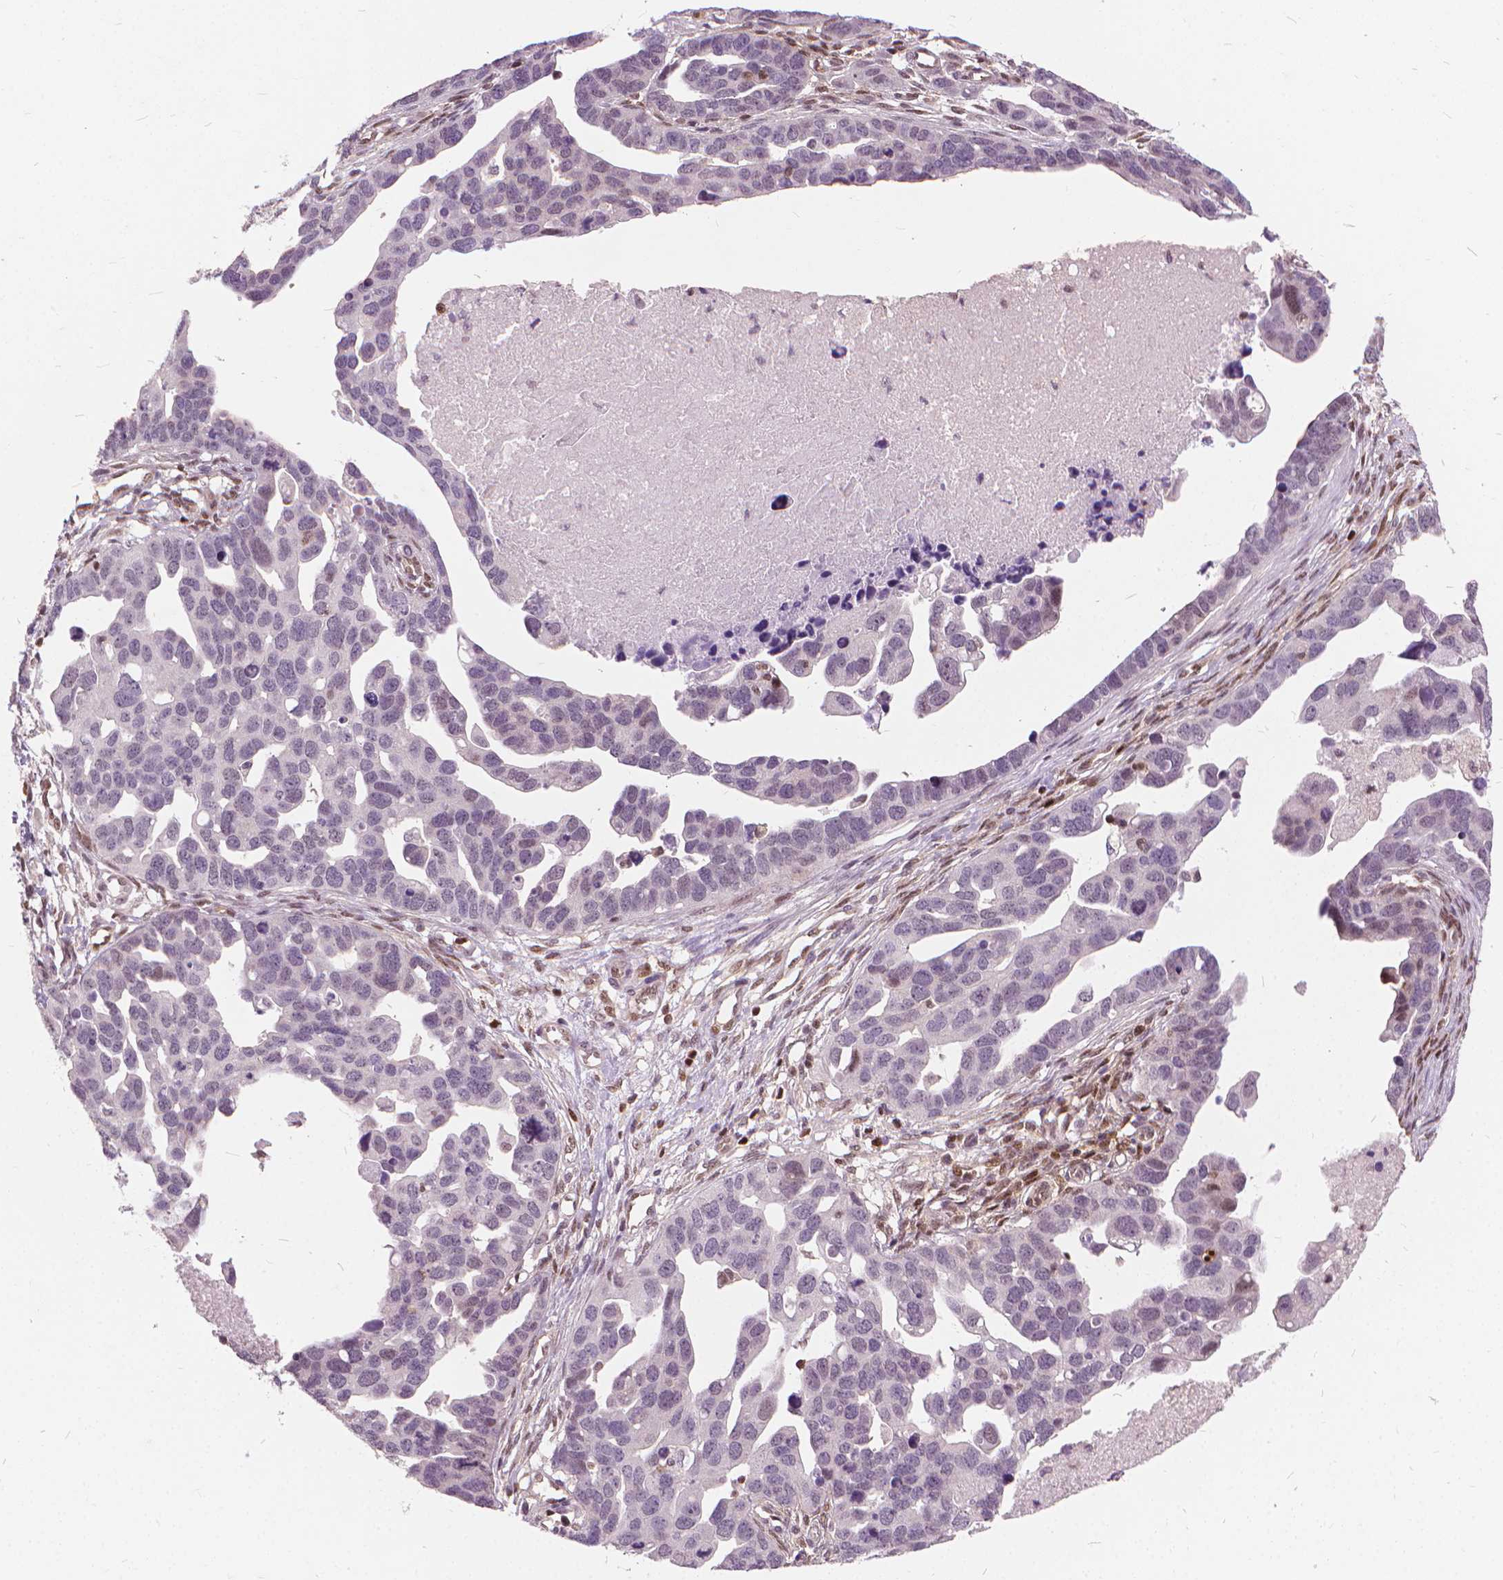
{"staining": {"intensity": "negative", "quantity": "none", "location": "none"}, "tissue": "ovarian cancer", "cell_type": "Tumor cells", "image_type": "cancer", "snomed": [{"axis": "morphology", "description": "Cystadenocarcinoma, serous, NOS"}, {"axis": "topography", "description": "Ovary"}], "caption": "Immunohistochemistry of serous cystadenocarcinoma (ovarian) demonstrates no staining in tumor cells. (Brightfield microscopy of DAB (3,3'-diaminobenzidine) immunohistochemistry at high magnification).", "gene": "STAT5B", "patient": {"sex": "female", "age": 54}}